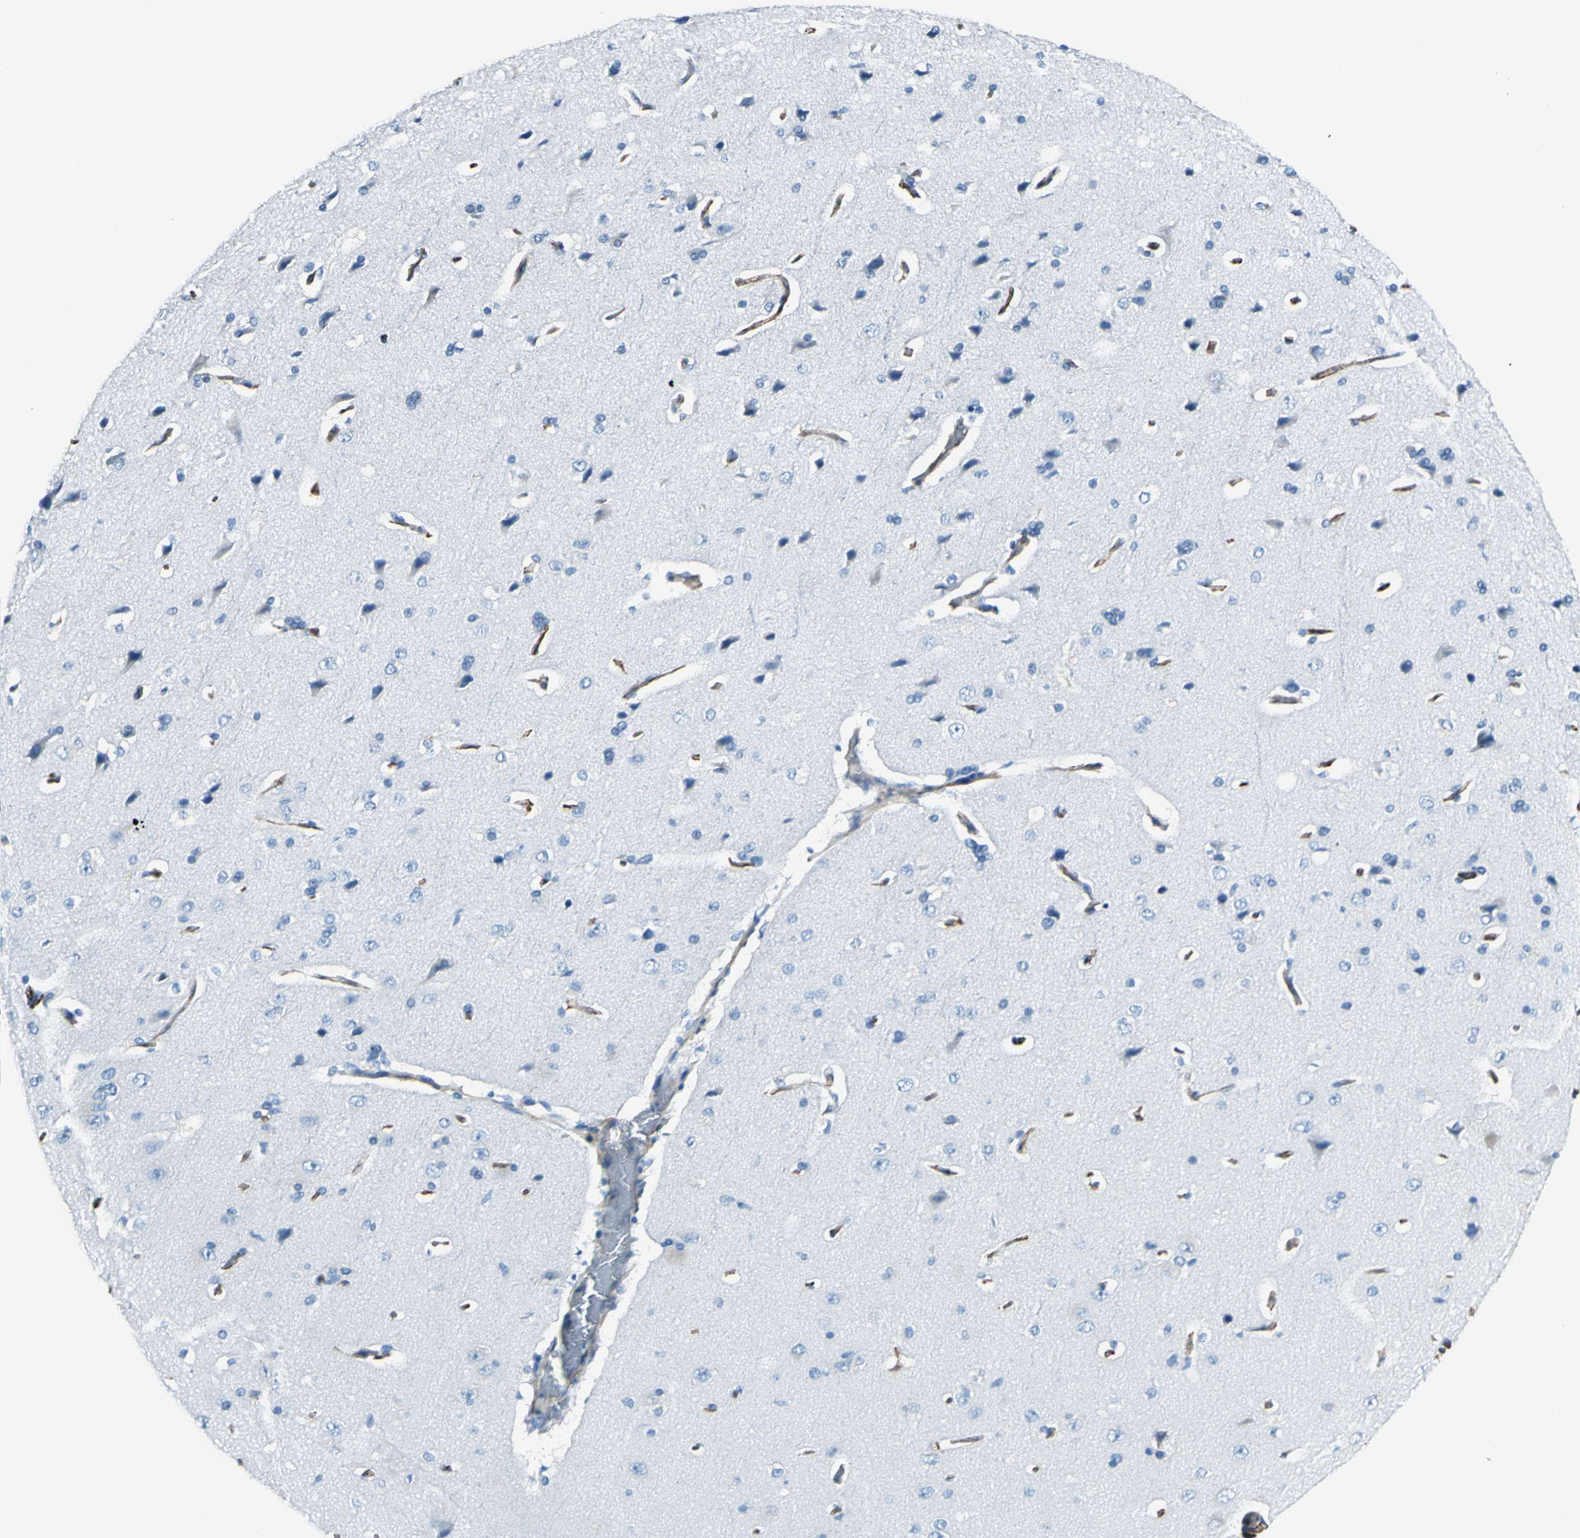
{"staining": {"intensity": "strong", "quantity": ">75%", "location": "cytoplasmic/membranous"}, "tissue": "cerebral cortex", "cell_type": "Endothelial cells", "image_type": "normal", "snomed": [{"axis": "morphology", "description": "Normal tissue, NOS"}, {"axis": "topography", "description": "Cerebral cortex"}], "caption": "DAB immunohistochemical staining of benign human cerebral cortex exhibits strong cytoplasmic/membranous protein positivity in approximately >75% of endothelial cells. The staining was performed using DAB to visualize the protein expression in brown, while the nuclei were stained in blue with hematoxylin (Magnification: 20x).", "gene": "PTH2R", "patient": {"sex": "male", "age": 62}}